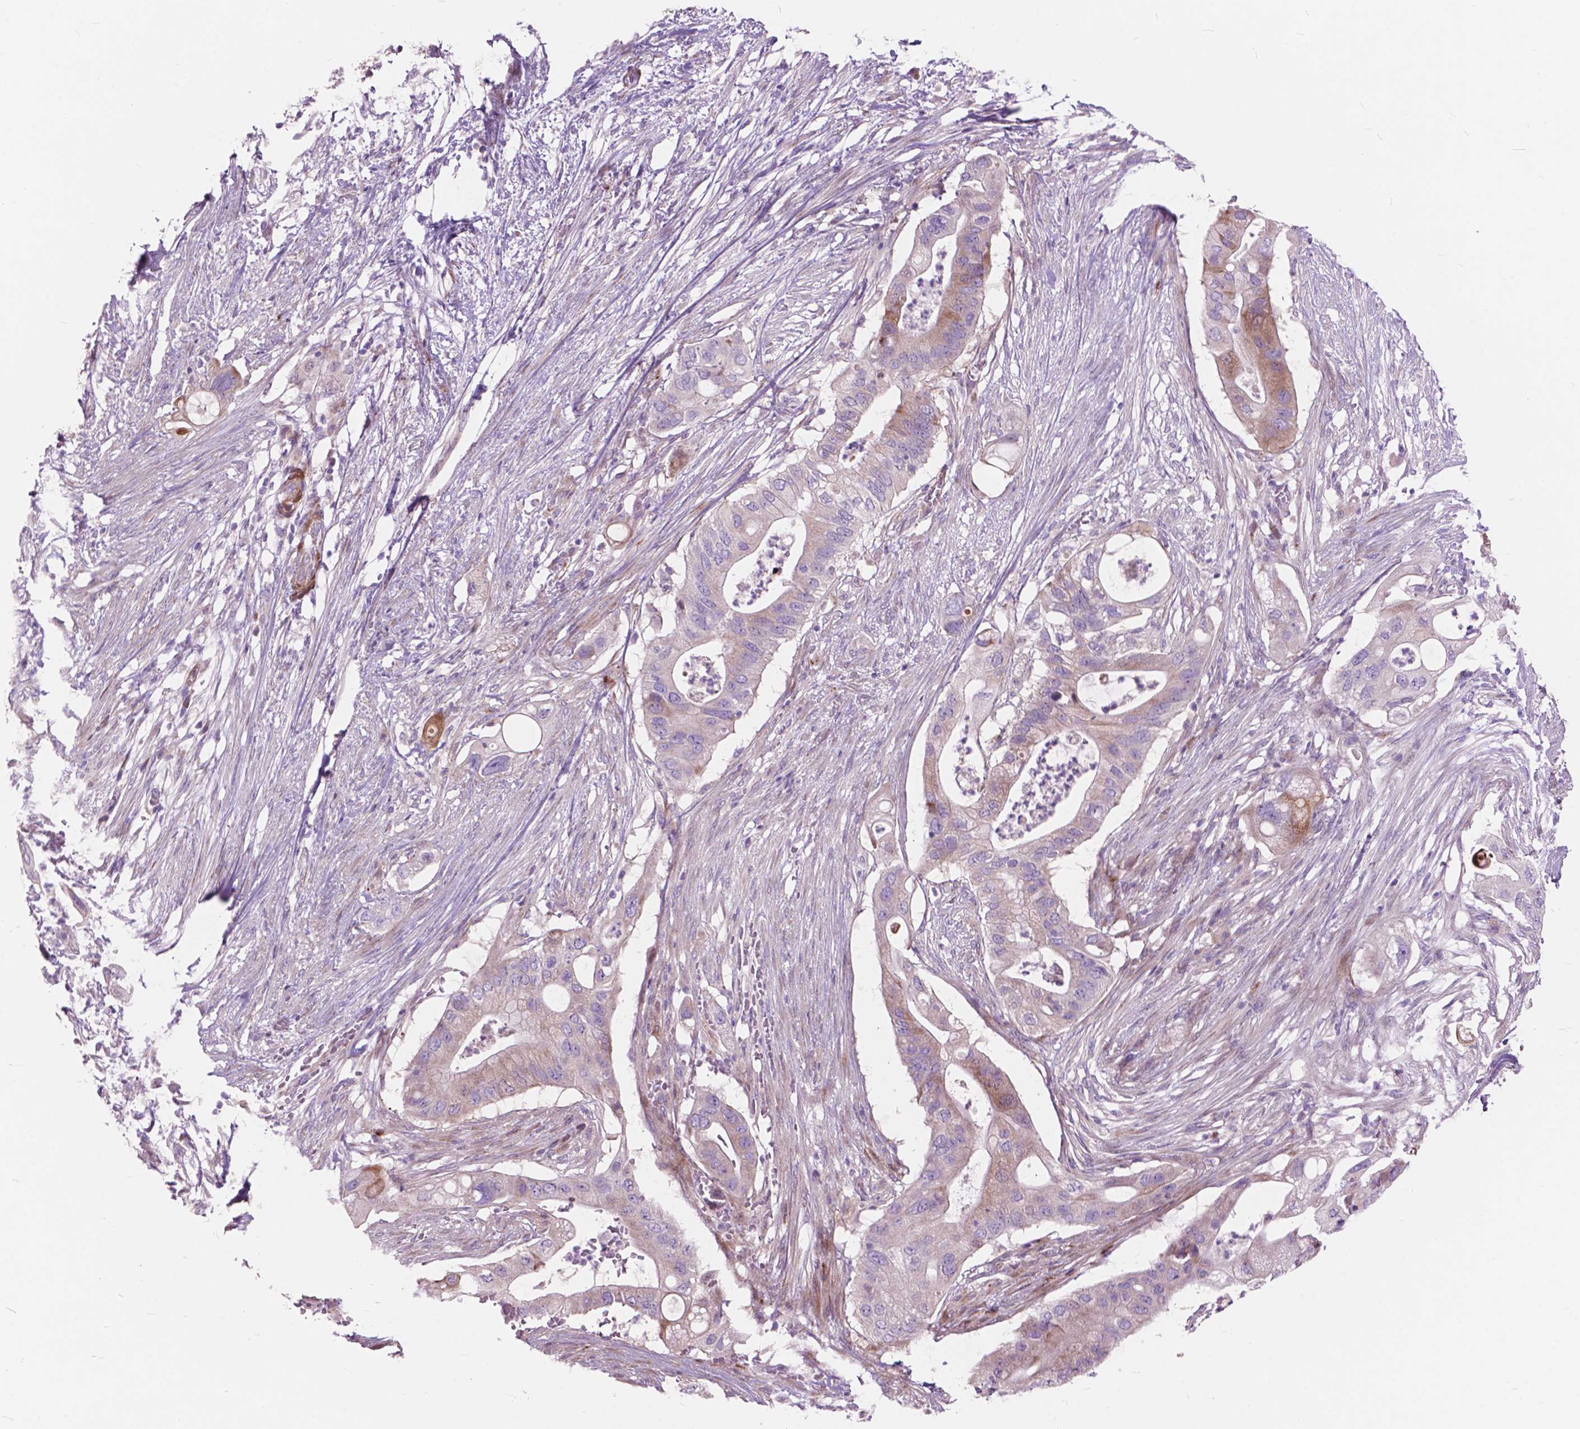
{"staining": {"intensity": "weak", "quantity": "<25%", "location": "cytoplasmic/membranous"}, "tissue": "pancreatic cancer", "cell_type": "Tumor cells", "image_type": "cancer", "snomed": [{"axis": "morphology", "description": "Adenocarcinoma, NOS"}, {"axis": "topography", "description": "Pancreas"}], "caption": "This photomicrograph is of pancreatic cancer stained with immunohistochemistry to label a protein in brown with the nuclei are counter-stained blue. There is no expression in tumor cells. (DAB immunohistochemistry (IHC), high magnification).", "gene": "MORN1", "patient": {"sex": "female", "age": 72}}